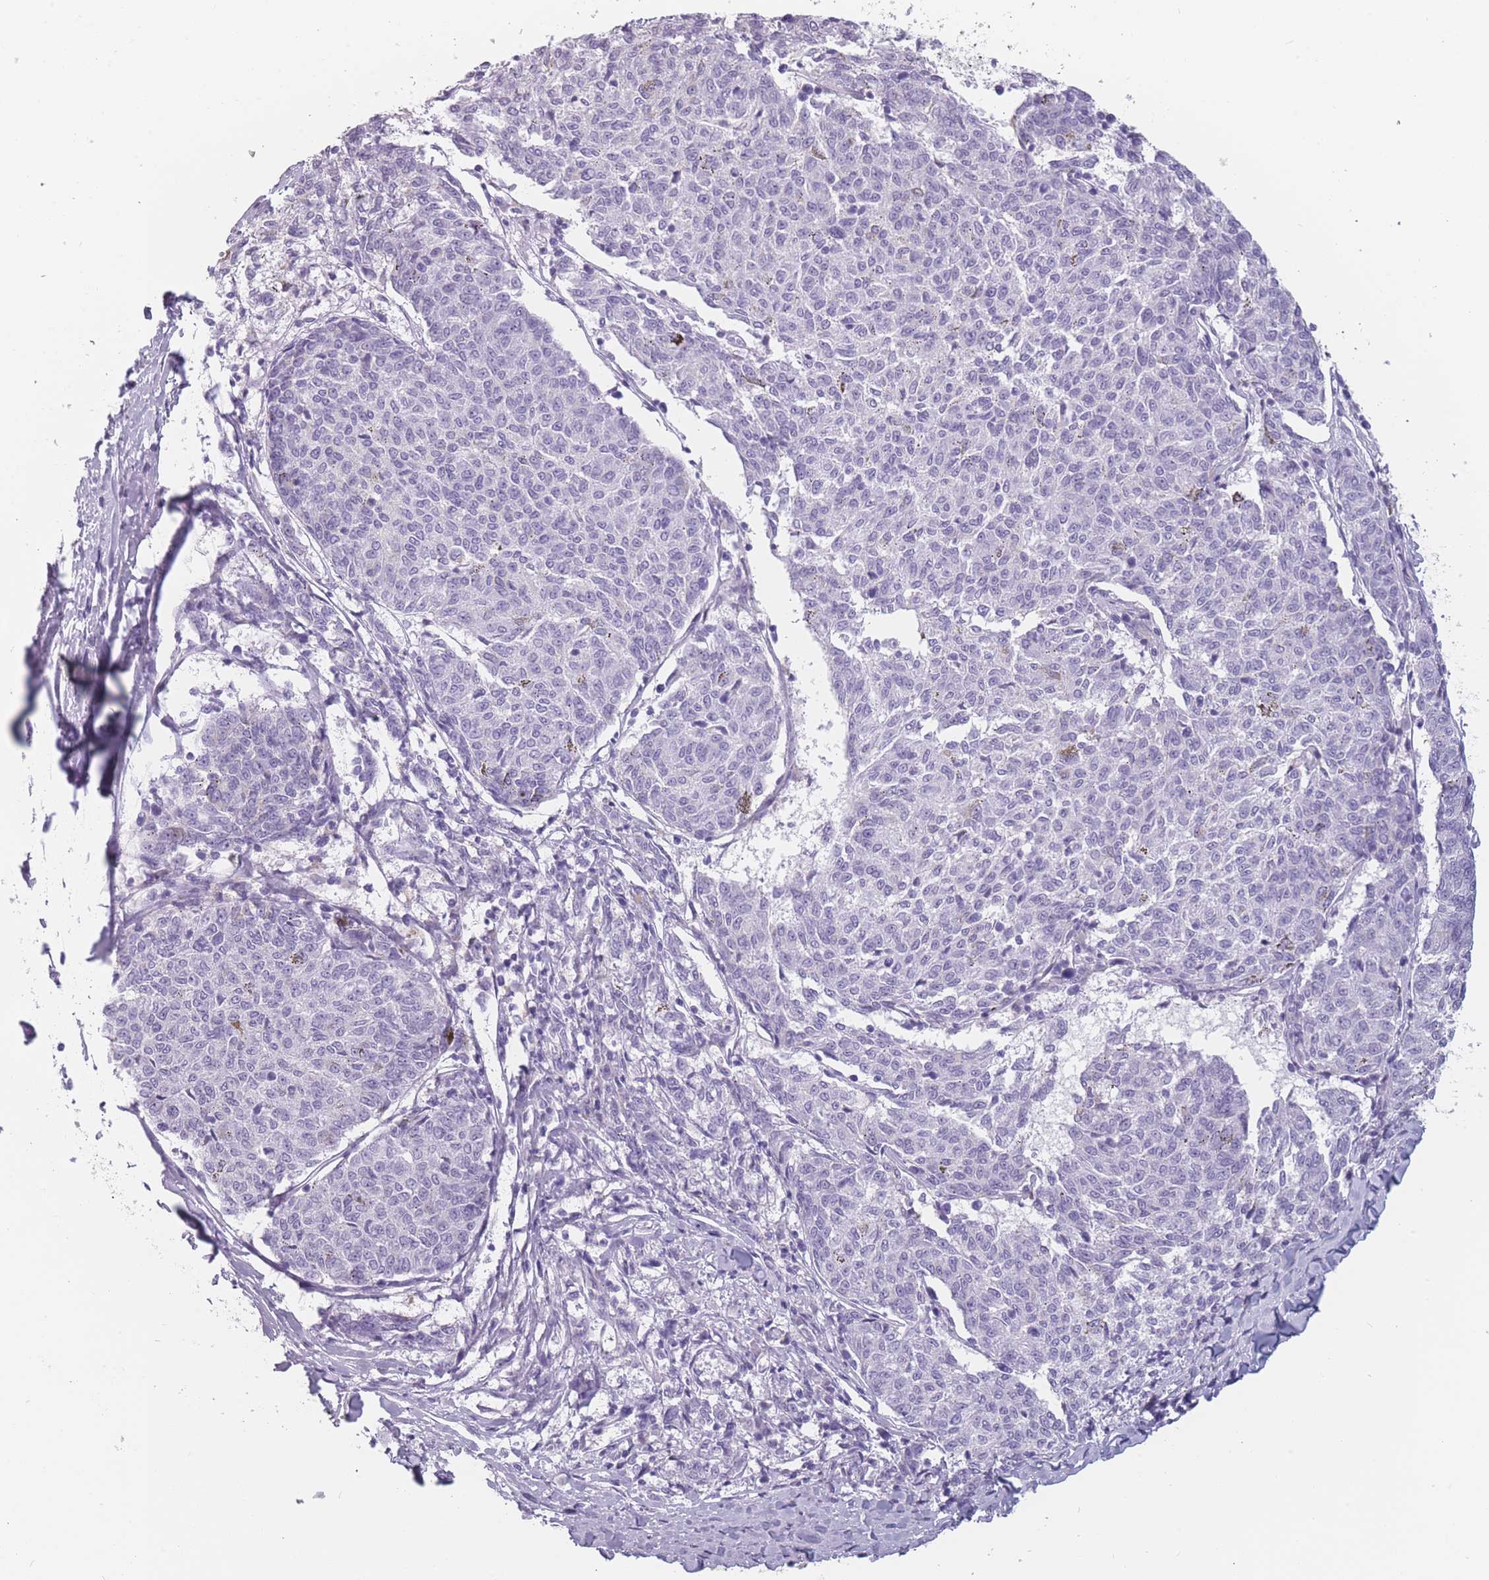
{"staining": {"intensity": "negative", "quantity": "none", "location": "none"}, "tissue": "melanoma", "cell_type": "Tumor cells", "image_type": "cancer", "snomed": [{"axis": "morphology", "description": "Malignant melanoma, NOS"}, {"axis": "topography", "description": "Skin"}], "caption": "There is no significant staining in tumor cells of melanoma.", "gene": "PPFIA3", "patient": {"sex": "female", "age": 72}}